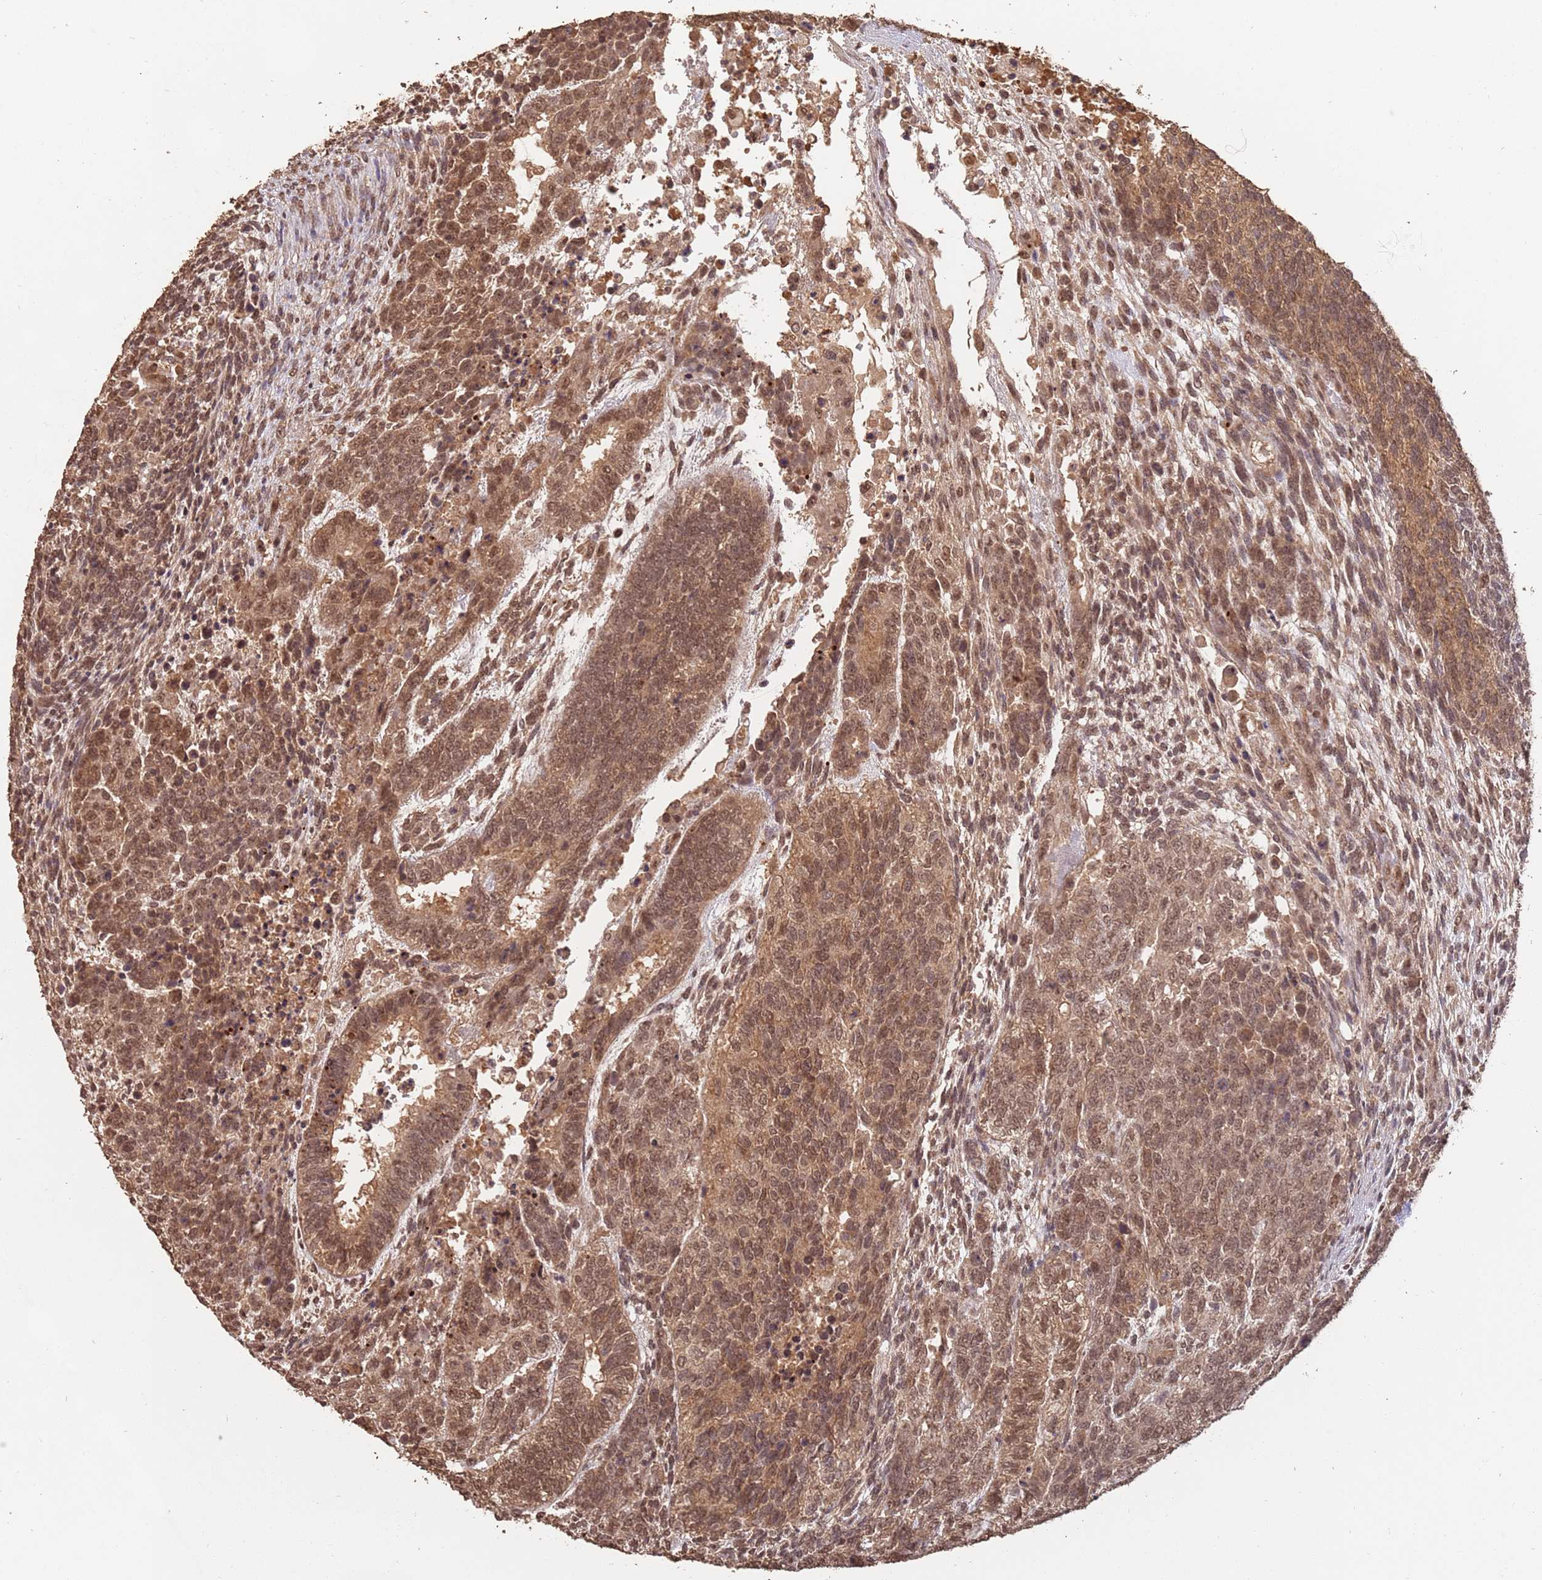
{"staining": {"intensity": "moderate", "quantity": ">75%", "location": "cytoplasmic/membranous,nuclear"}, "tissue": "testis cancer", "cell_type": "Tumor cells", "image_type": "cancer", "snomed": [{"axis": "morphology", "description": "Carcinoma, Embryonal, NOS"}, {"axis": "topography", "description": "Testis"}], "caption": "The photomicrograph displays staining of testis cancer (embryonal carcinoma), revealing moderate cytoplasmic/membranous and nuclear protein expression (brown color) within tumor cells.", "gene": "RFXANK", "patient": {"sex": "male", "age": 23}}